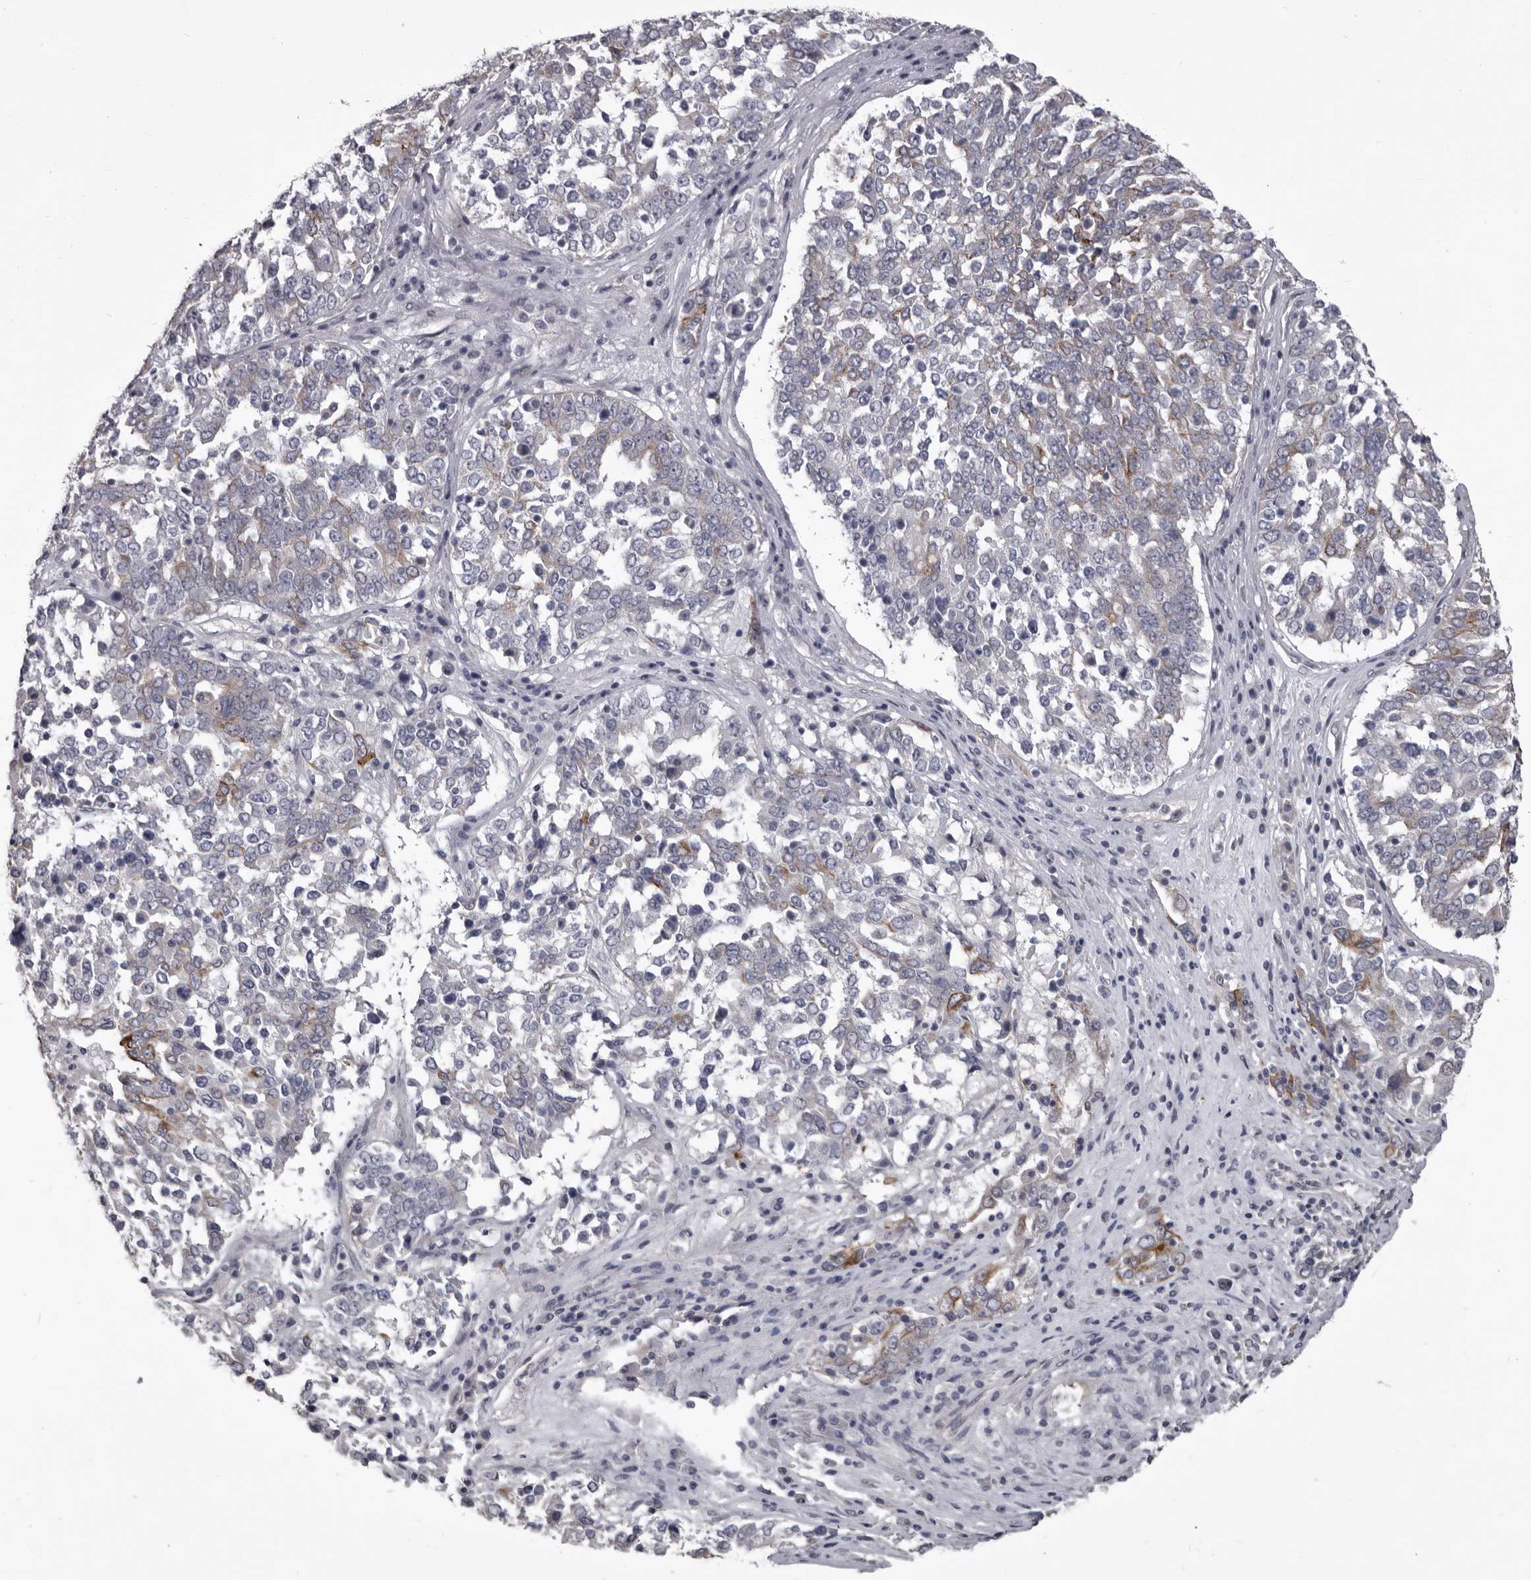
{"staining": {"intensity": "moderate", "quantity": "<25%", "location": "cytoplasmic/membranous"}, "tissue": "ovarian cancer", "cell_type": "Tumor cells", "image_type": "cancer", "snomed": [{"axis": "morphology", "description": "Carcinoma, endometroid"}, {"axis": "topography", "description": "Ovary"}], "caption": "Protein expression analysis of ovarian endometroid carcinoma reveals moderate cytoplasmic/membranous expression in approximately <25% of tumor cells.", "gene": "LPAR6", "patient": {"sex": "female", "age": 62}}